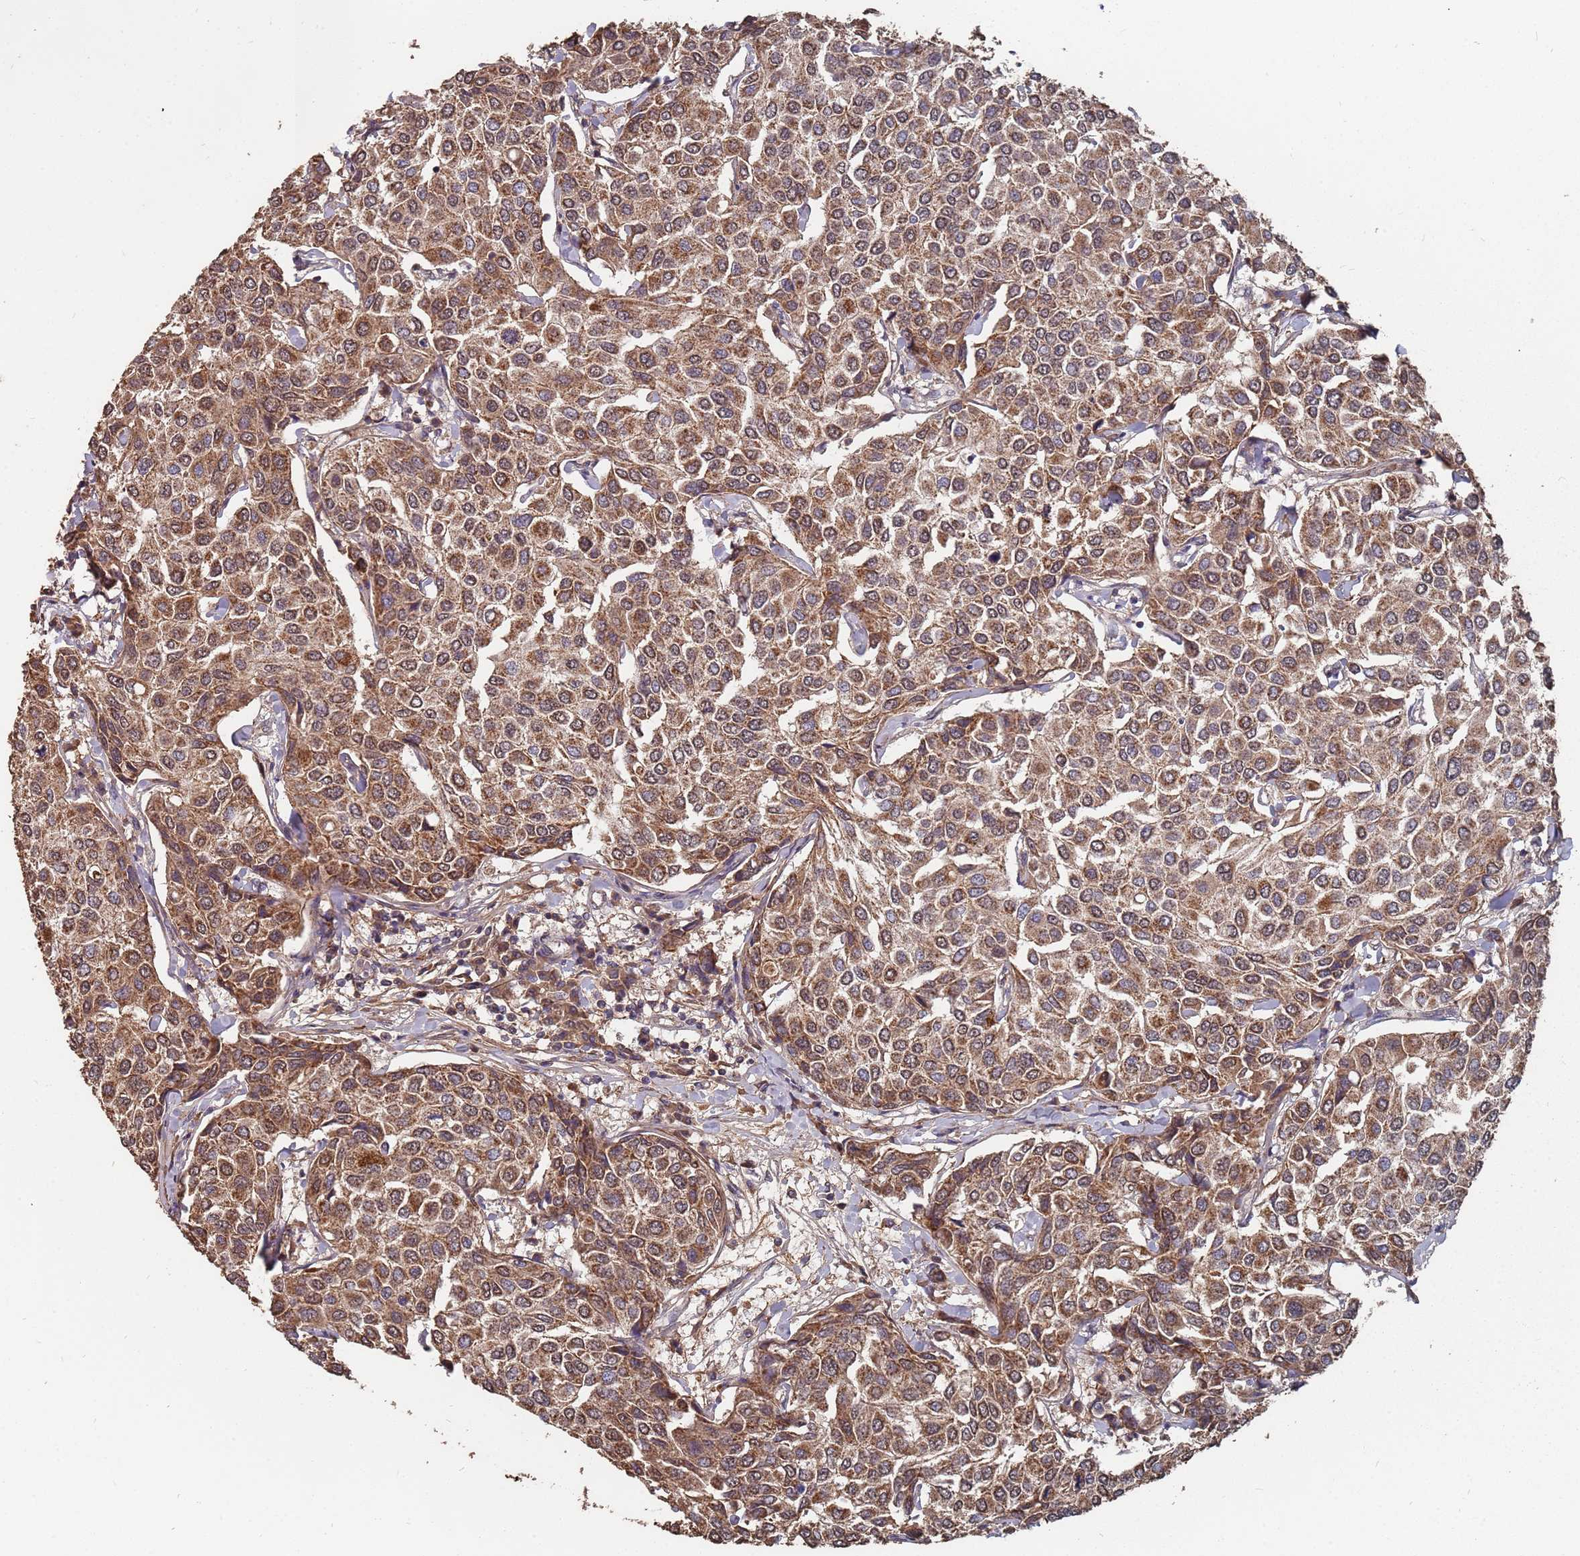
{"staining": {"intensity": "strong", "quantity": ">75%", "location": "cytoplasmic/membranous"}, "tissue": "breast cancer", "cell_type": "Tumor cells", "image_type": "cancer", "snomed": [{"axis": "morphology", "description": "Duct carcinoma"}, {"axis": "topography", "description": "Breast"}], "caption": "This micrograph shows immunohistochemistry staining of human breast cancer, with high strong cytoplasmic/membranous expression in about >75% of tumor cells.", "gene": "PRORP", "patient": {"sex": "female", "age": 55}}